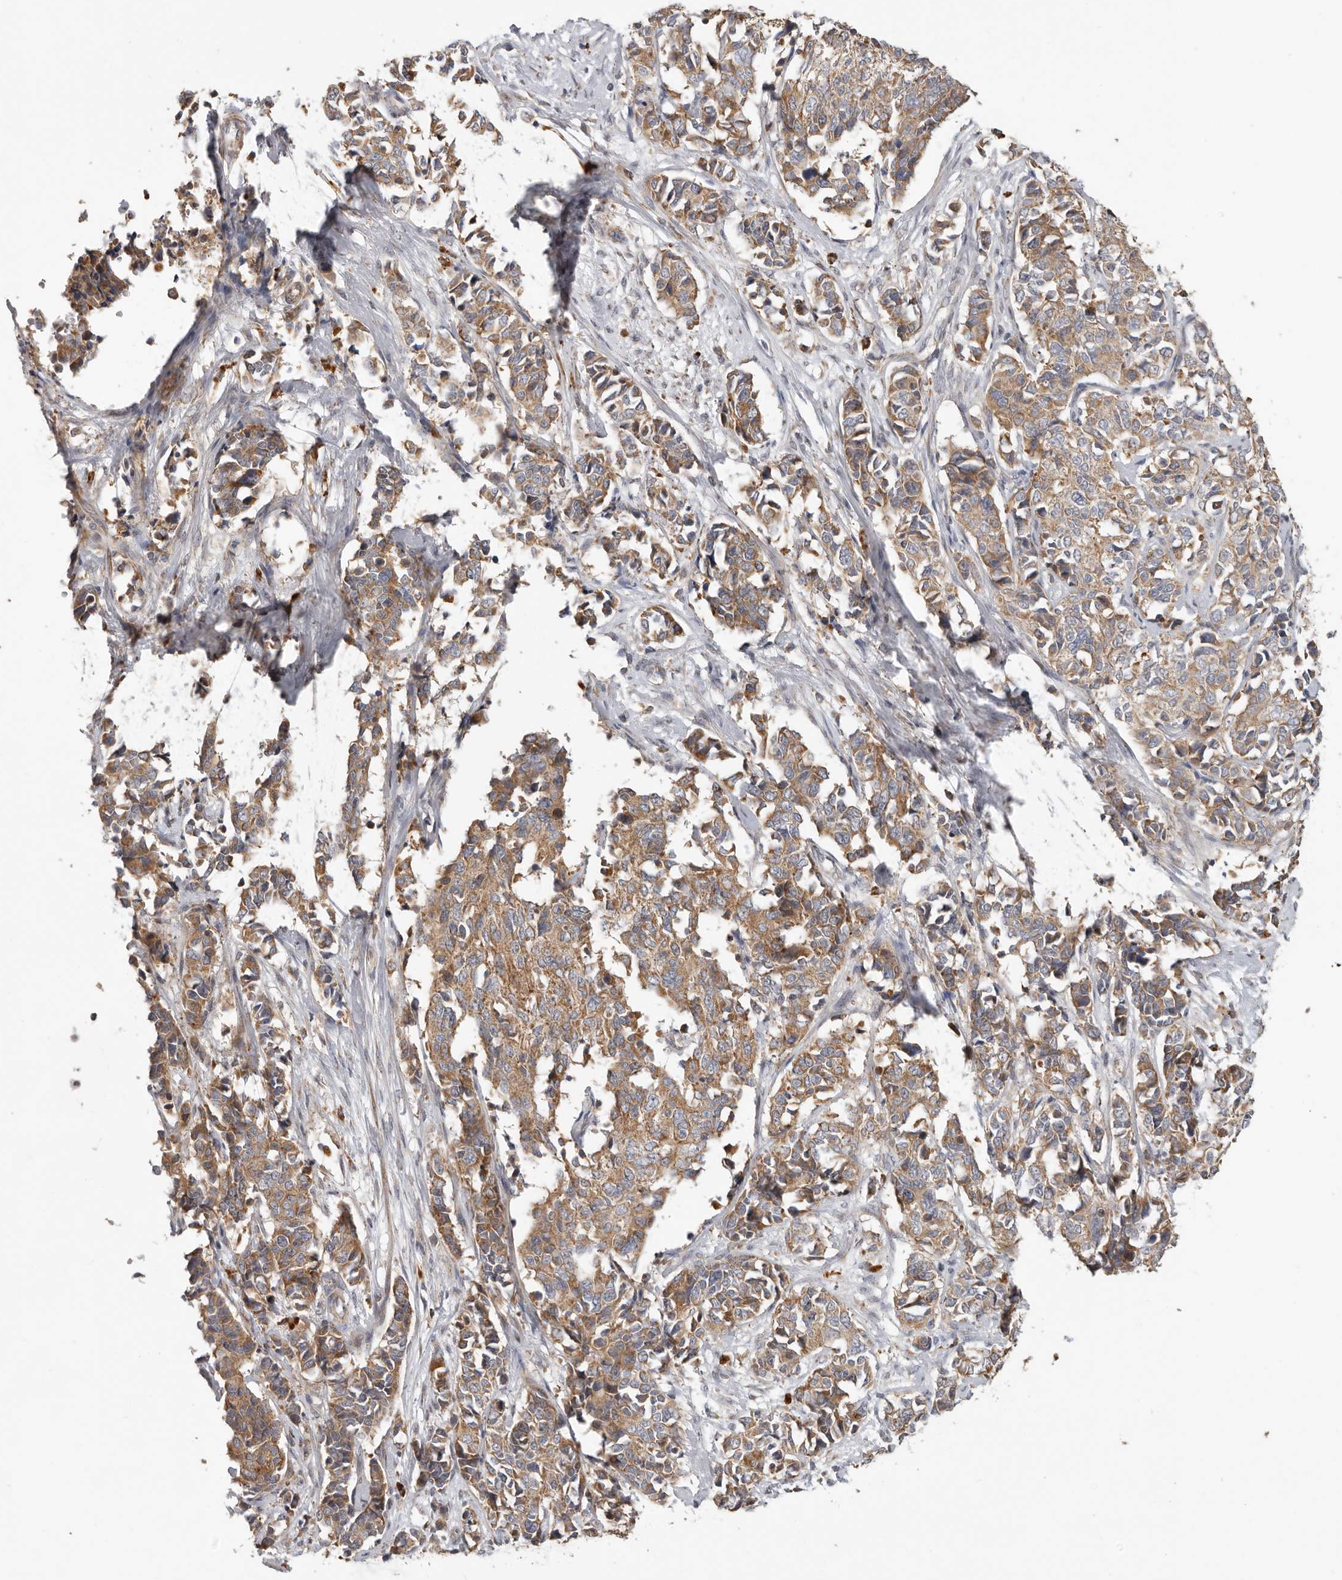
{"staining": {"intensity": "moderate", "quantity": ">75%", "location": "cytoplasmic/membranous"}, "tissue": "cervical cancer", "cell_type": "Tumor cells", "image_type": "cancer", "snomed": [{"axis": "morphology", "description": "Normal tissue, NOS"}, {"axis": "morphology", "description": "Squamous cell carcinoma, NOS"}, {"axis": "topography", "description": "Cervix"}], "caption": "Protein staining of cervical squamous cell carcinoma tissue shows moderate cytoplasmic/membranous staining in about >75% of tumor cells.", "gene": "UNK", "patient": {"sex": "female", "age": 35}}